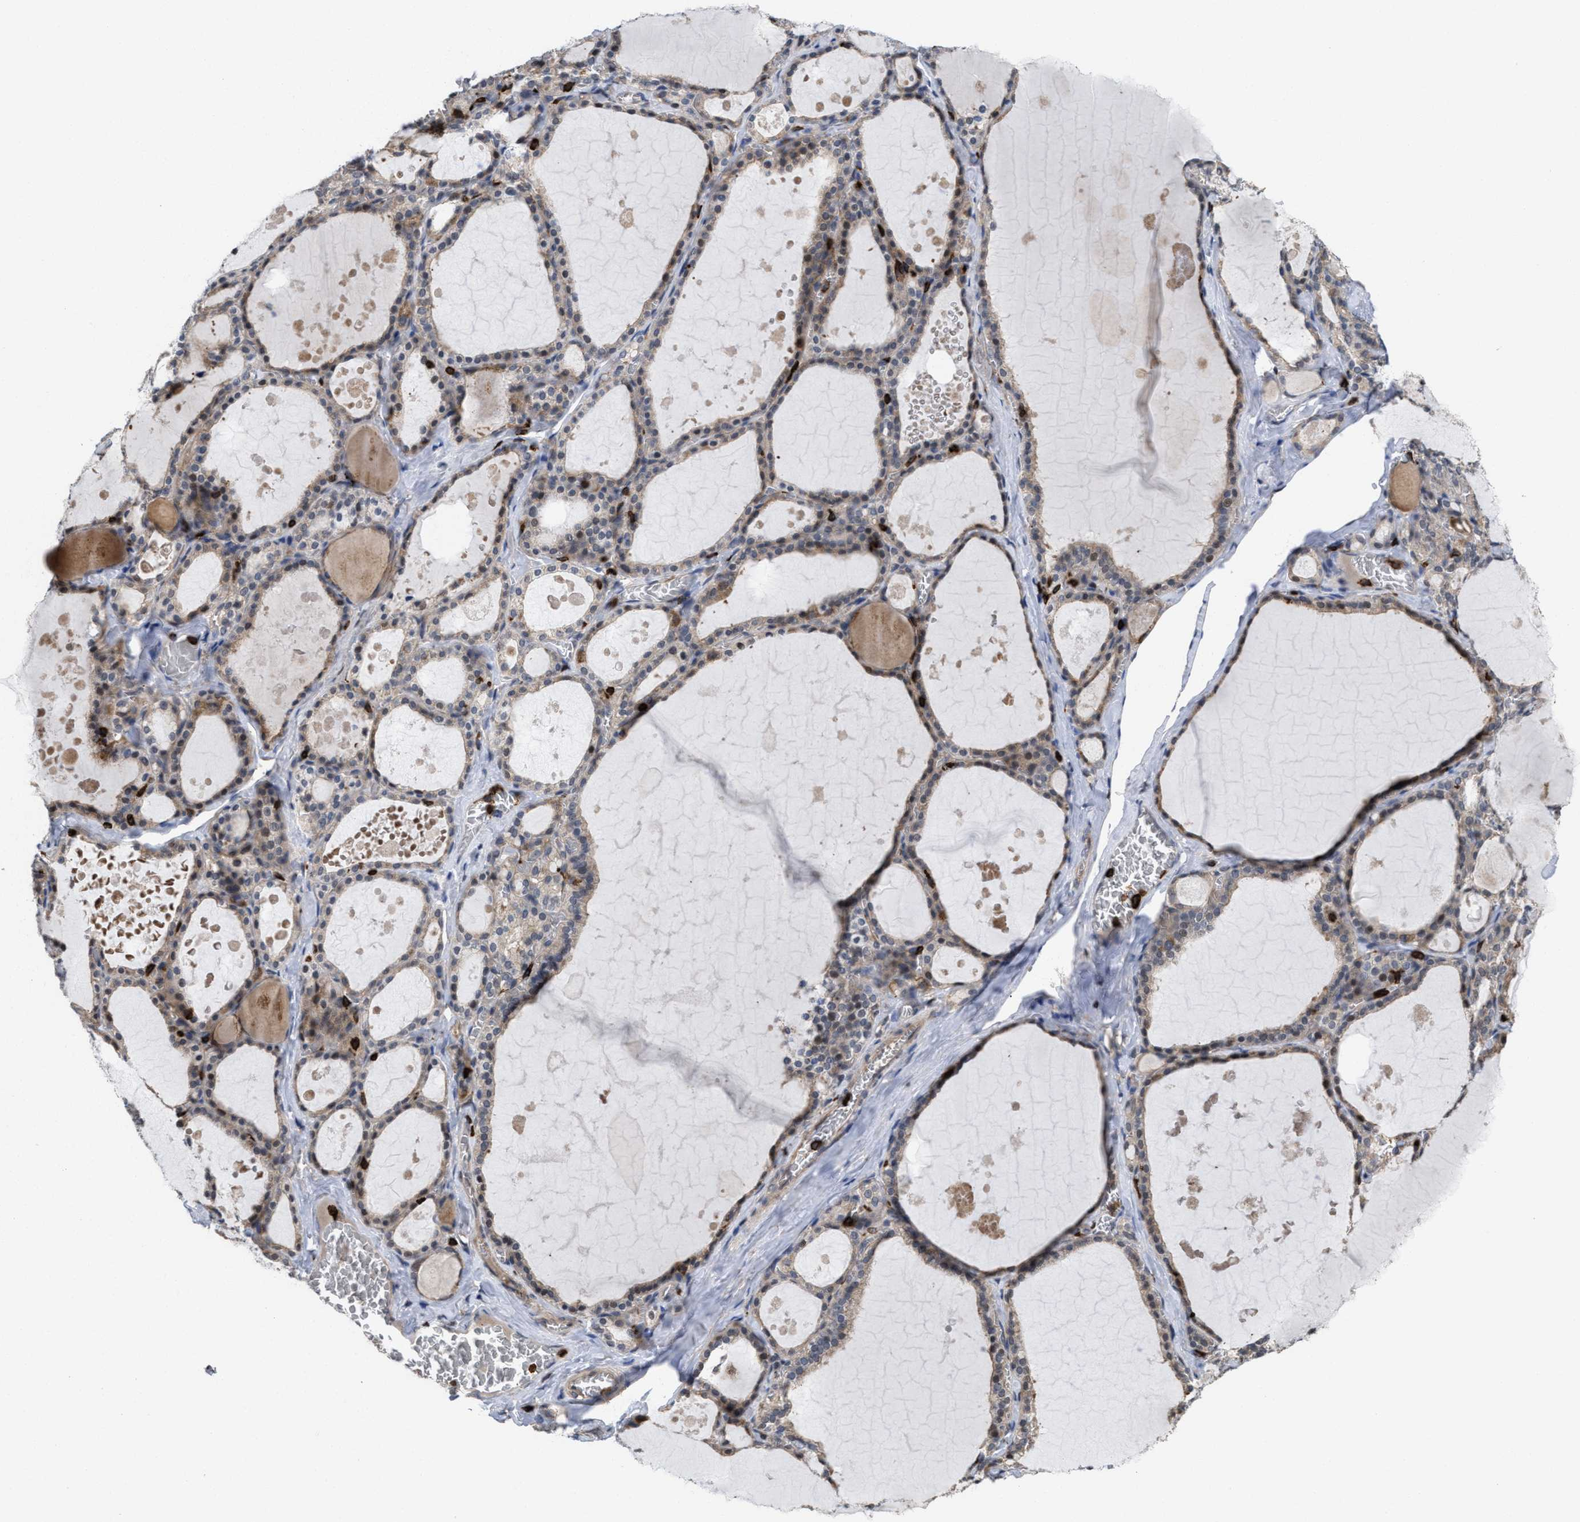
{"staining": {"intensity": "weak", "quantity": "<25%", "location": "cytoplasmic/membranous"}, "tissue": "thyroid gland", "cell_type": "Glandular cells", "image_type": "normal", "snomed": [{"axis": "morphology", "description": "Normal tissue, NOS"}, {"axis": "topography", "description": "Thyroid gland"}], "caption": "This is an immunohistochemistry (IHC) image of normal thyroid gland. There is no expression in glandular cells.", "gene": "PTPRE", "patient": {"sex": "male", "age": 56}}